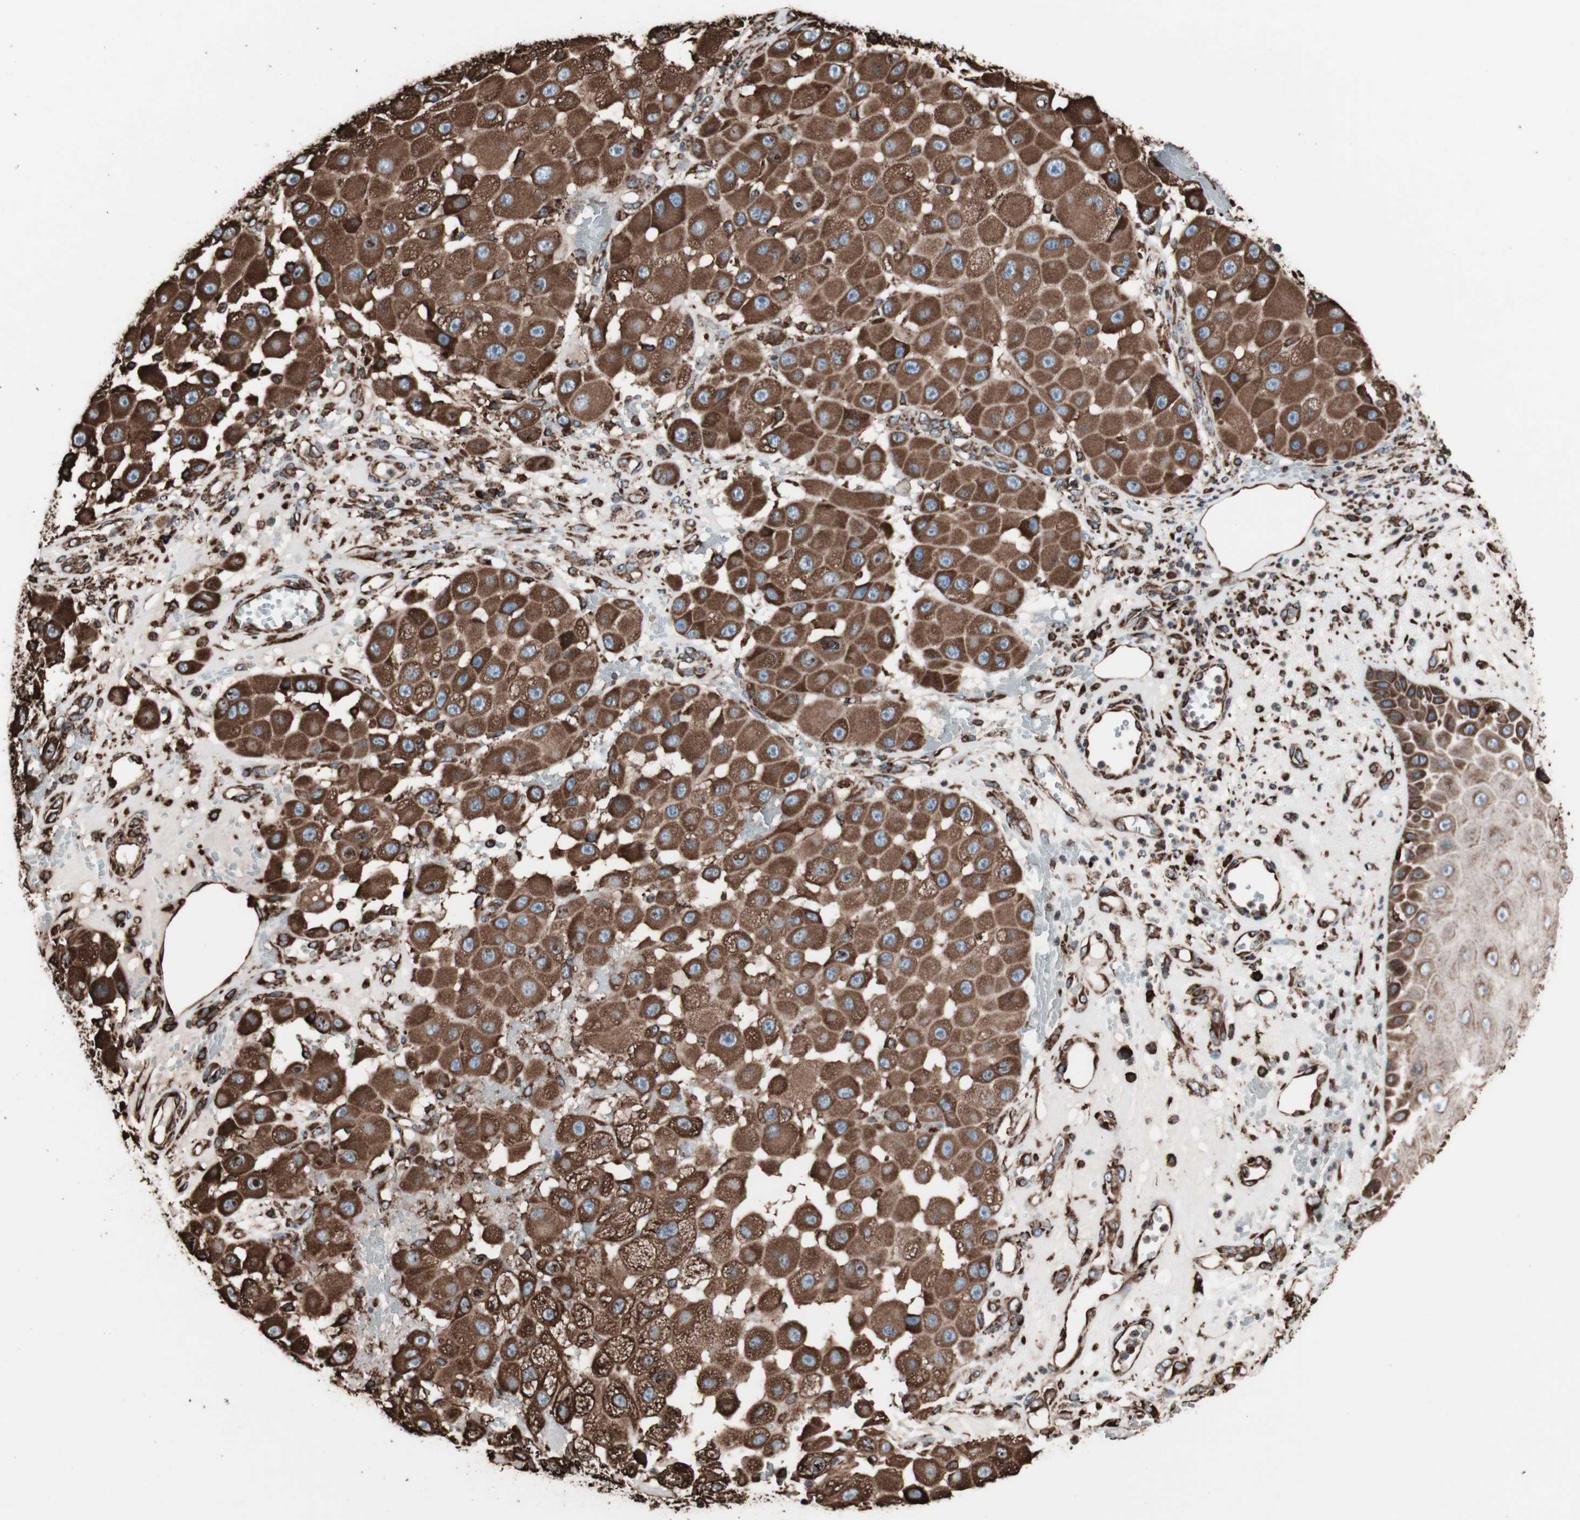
{"staining": {"intensity": "strong", "quantity": ">75%", "location": "cytoplasmic/membranous"}, "tissue": "melanoma", "cell_type": "Tumor cells", "image_type": "cancer", "snomed": [{"axis": "morphology", "description": "Malignant melanoma, NOS"}, {"axis": "topography", "description": "Skin"}], "caption": "The histopathology image exhibits immunohistochemical staining of melanoma. There is strong cytoplasmic/membranous positivity is identified in approximately >75% of tumor cells.", "gene": "HSP90B1", "patient": {"sex": "female", "age": 81}}